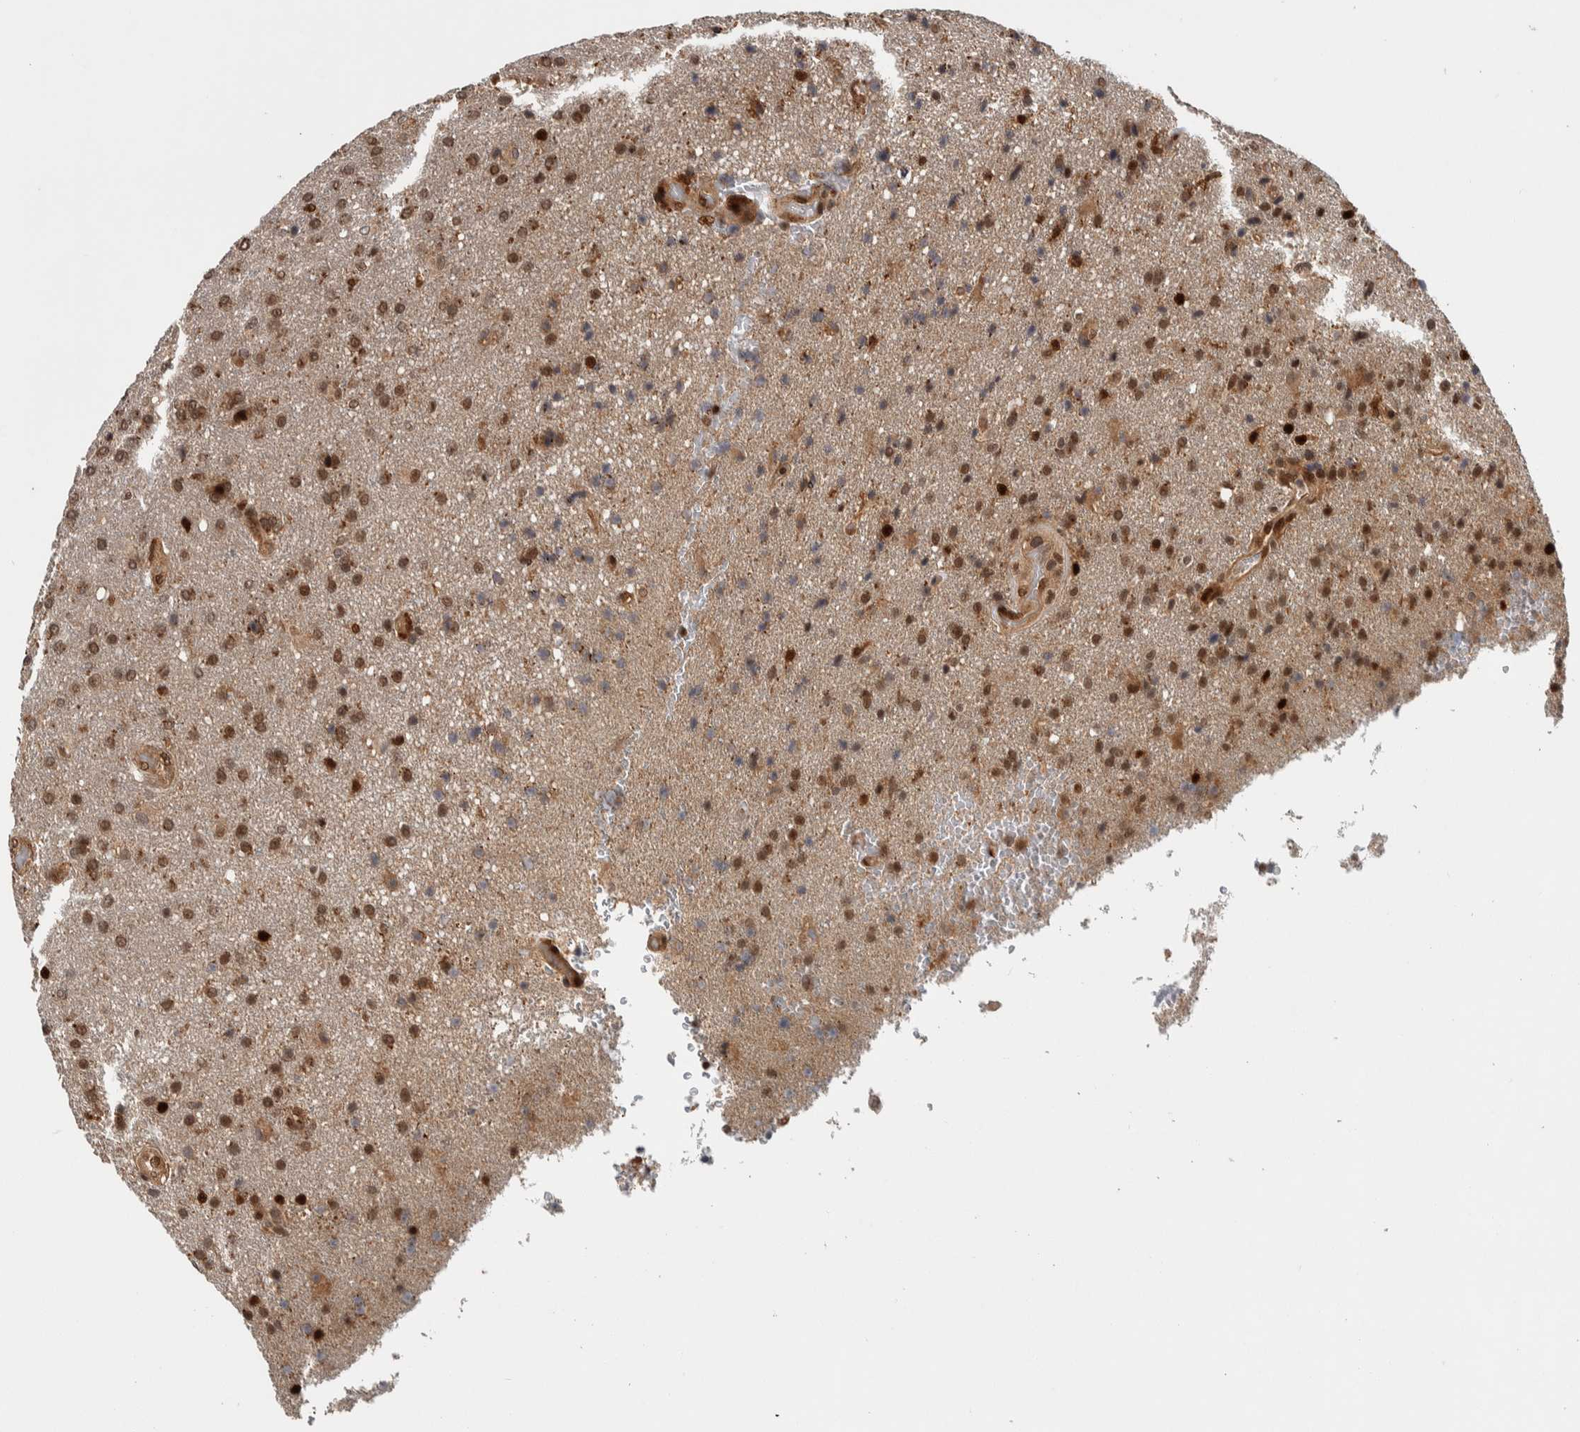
{"staining": {"intensity": "moderate", "quantity": ">75%", "location": "nuclear"}, "tissue": "glioma", "cell_type": "Tumor cells", "image_type": "cancer", "snomed": [{"axis": "morphology", "description": "Glioma, malignant, High grade"}, {"axis": "topography", "description": "Brain"}], "caption": "This micrograph reveals immunohistochemistry (IHC) staining of malignant glioma (high-grade), with medium moderate nuclear staining in about >75% of tumor cells.", "gene": "RPS6KA4", "patient": {"sex": "male", "age": 72}}